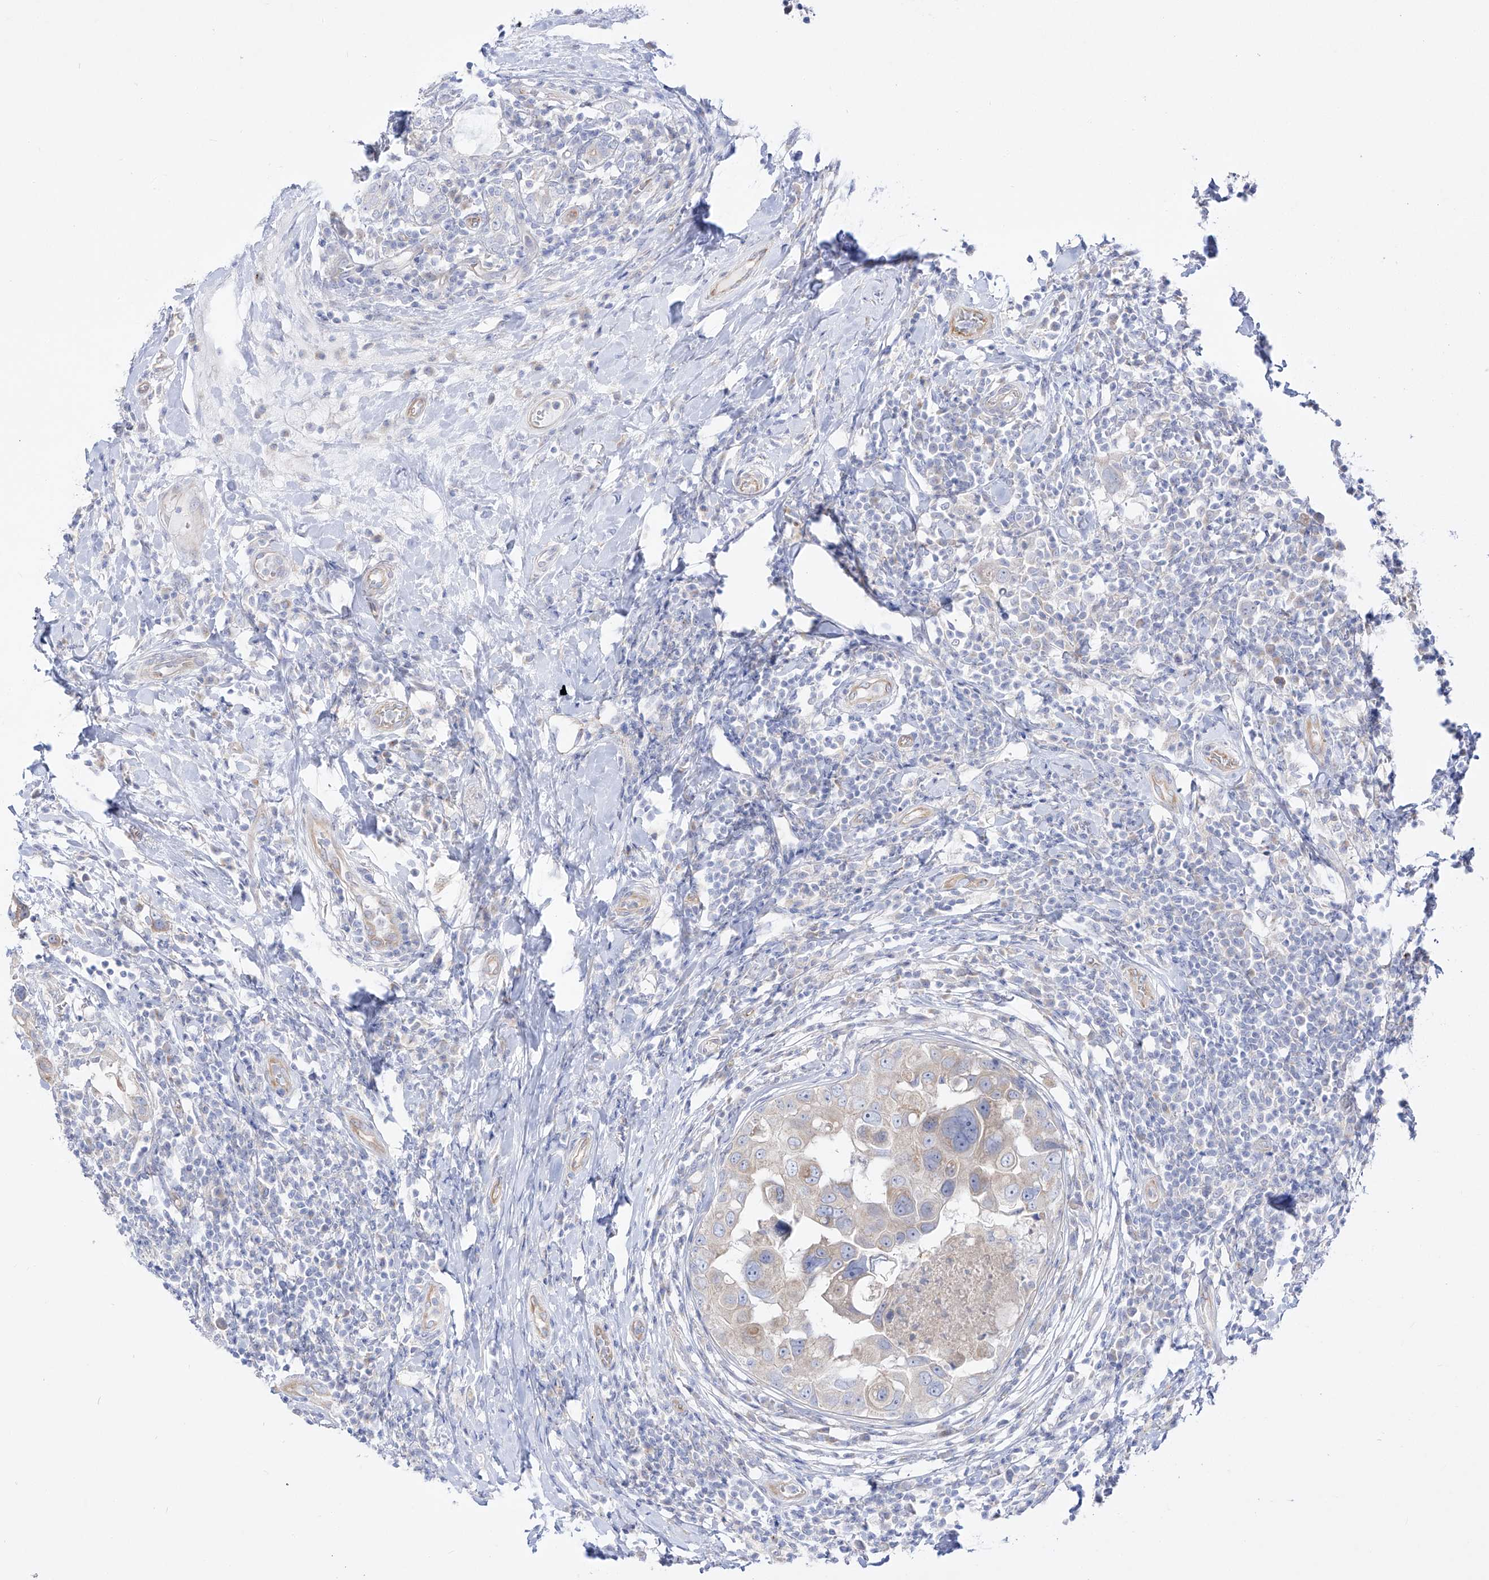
{"staining": {"intensity": "negative", "quantity": "none", "location": "none"}, "tissue": "breast cancer", "cell_type": "Tumor cells", "image_type": "cancer", "snomed": [{"axis": "morphology", "description": "Duct carcinoma"}, {"axis": "topography", "description": "Breast"}], "caption": "Intraductal carcinoma (breast) was stained to show a protein in brown. There is no significant expression in tumor cells.", "gene": "YKT6", "patient": {"sex": "female", "age": 27}}